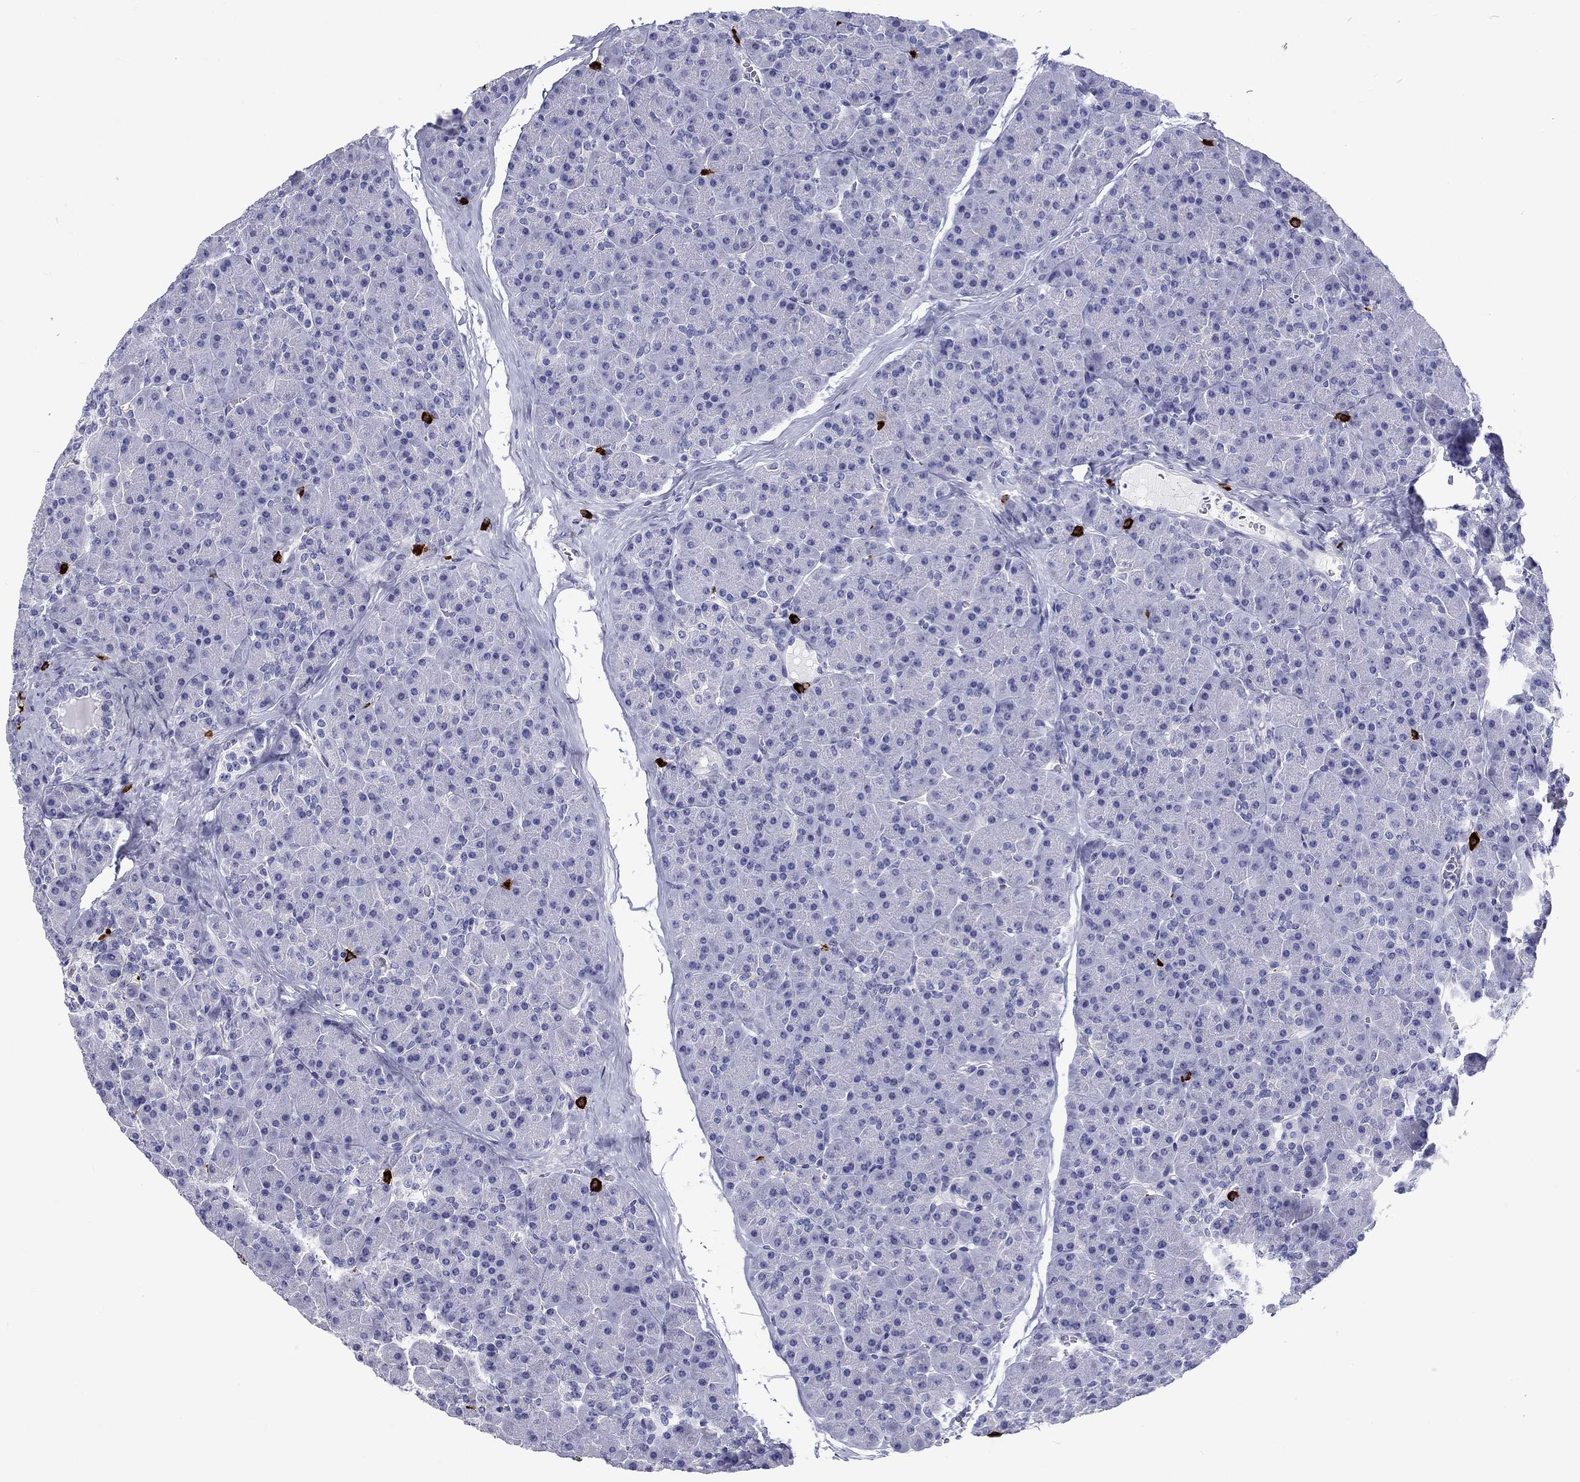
{"staining": {"intensity": "negative", "quantity": "none", "location": "none"}, "tissue": "pancreas", "cell_type": "Exocrine glandular cells", "image_type": "normal", "snomed": [{"axis": "morphology", "description": "Normal tissue, NOS"}, {"axis": "topography", "description": "Pancreas"}], "caption": "A high-resolution photomicrograph shows IHC staining of normal pancreas, which exhibits no significant expression in exocrine glandular cells.", "gene": "CD40LG", "patient": {"sex": "female", "age": 44}}